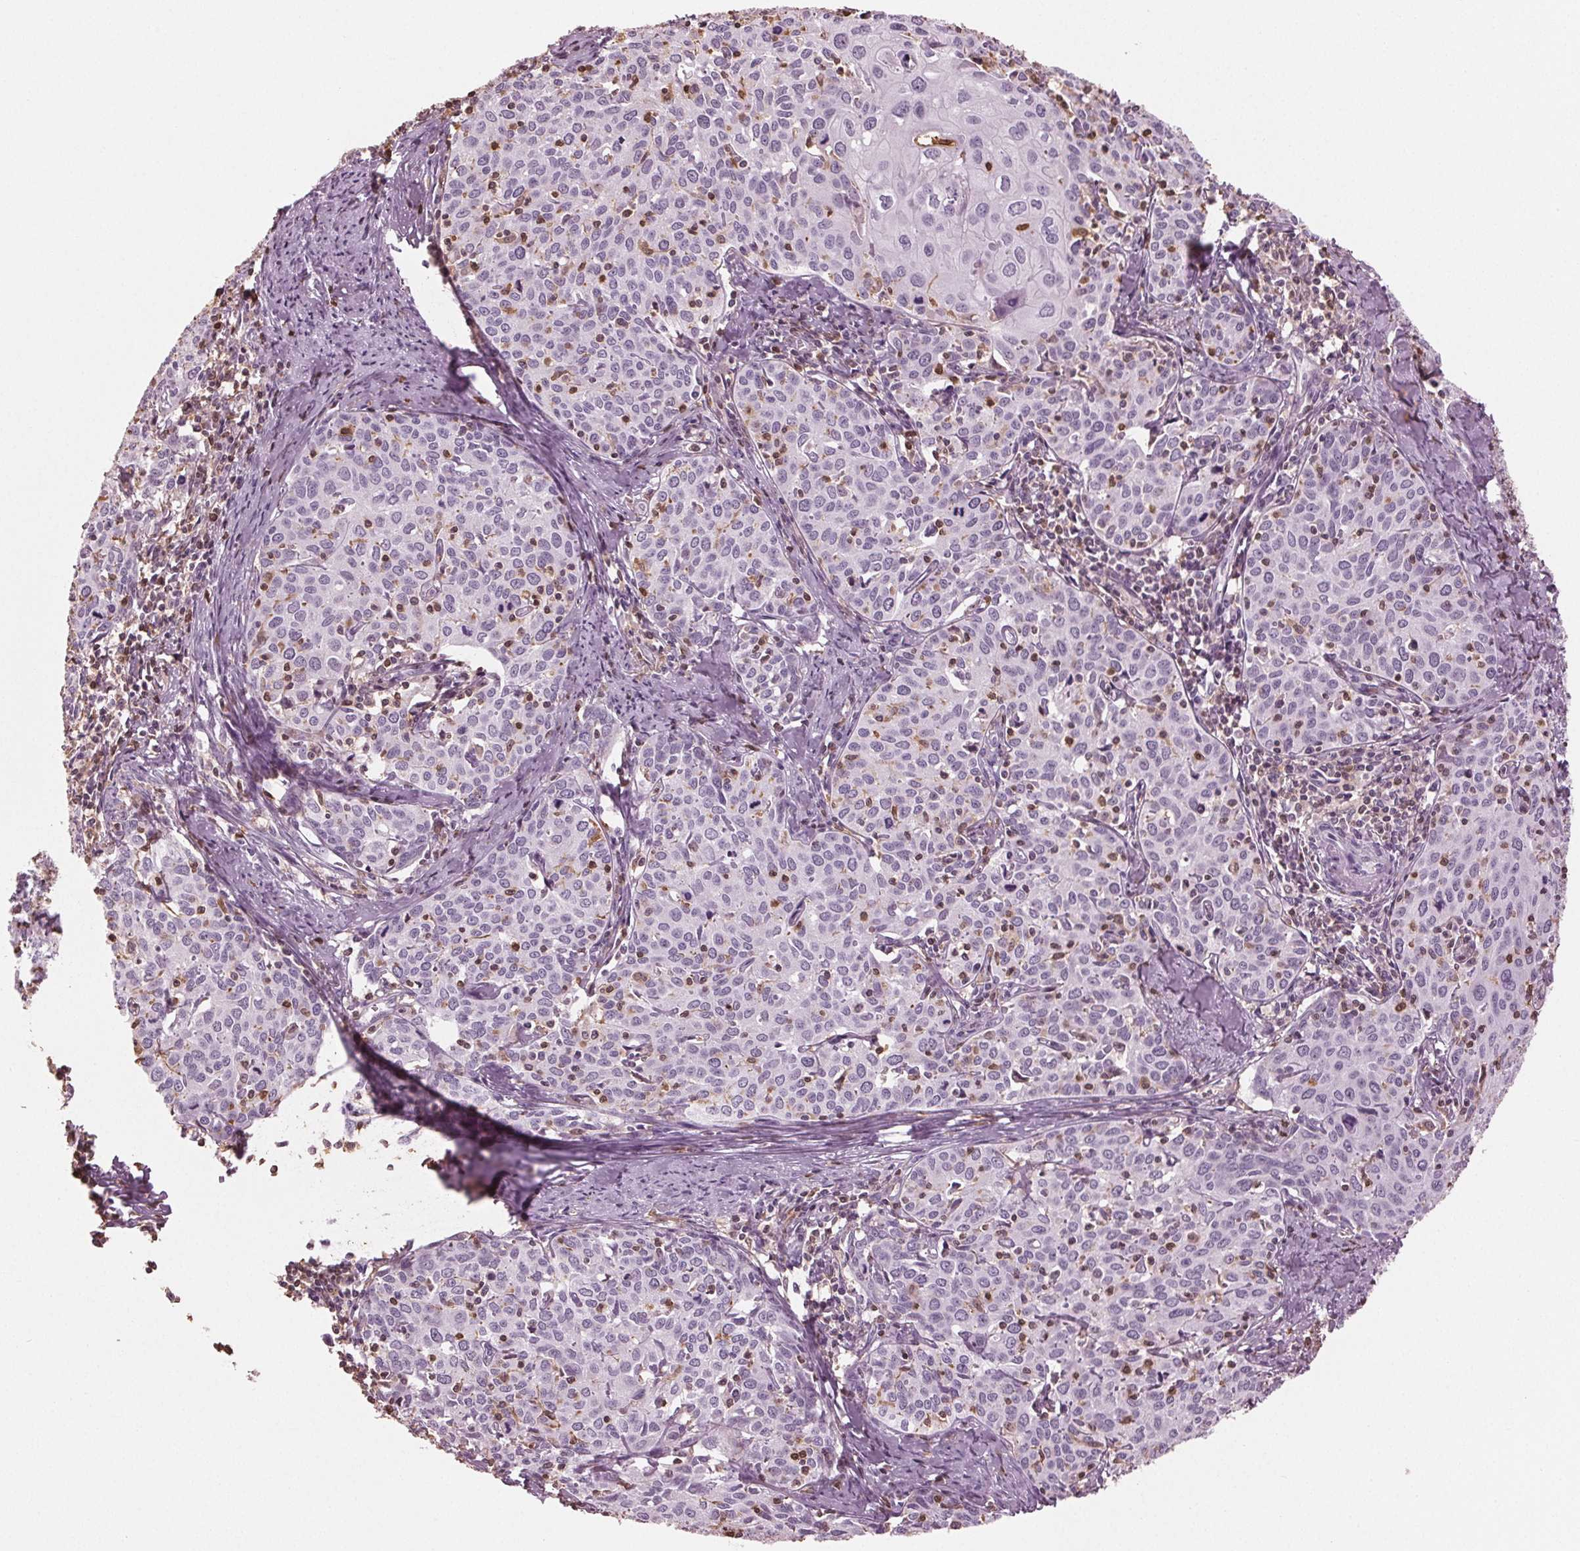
{"staining": {"intensity": "negative", "quantity": "none", "location": "none"}, "tissue": "cervical cancer", "cell_type": "Tumor cells", "image_type": "cancer", "snomed": [{"axis": "morphology", "description": "Squamous cell carcinoma, NOS"}, {"axis": "topography", "description": "Cervix"}], "caption": "Immunohistochemical staining of cervical squamous cell carcinoma reveals no significant expression in tumor cells.", "gene": "BTLA", "patient": {"sex": "female", "age": 62}}